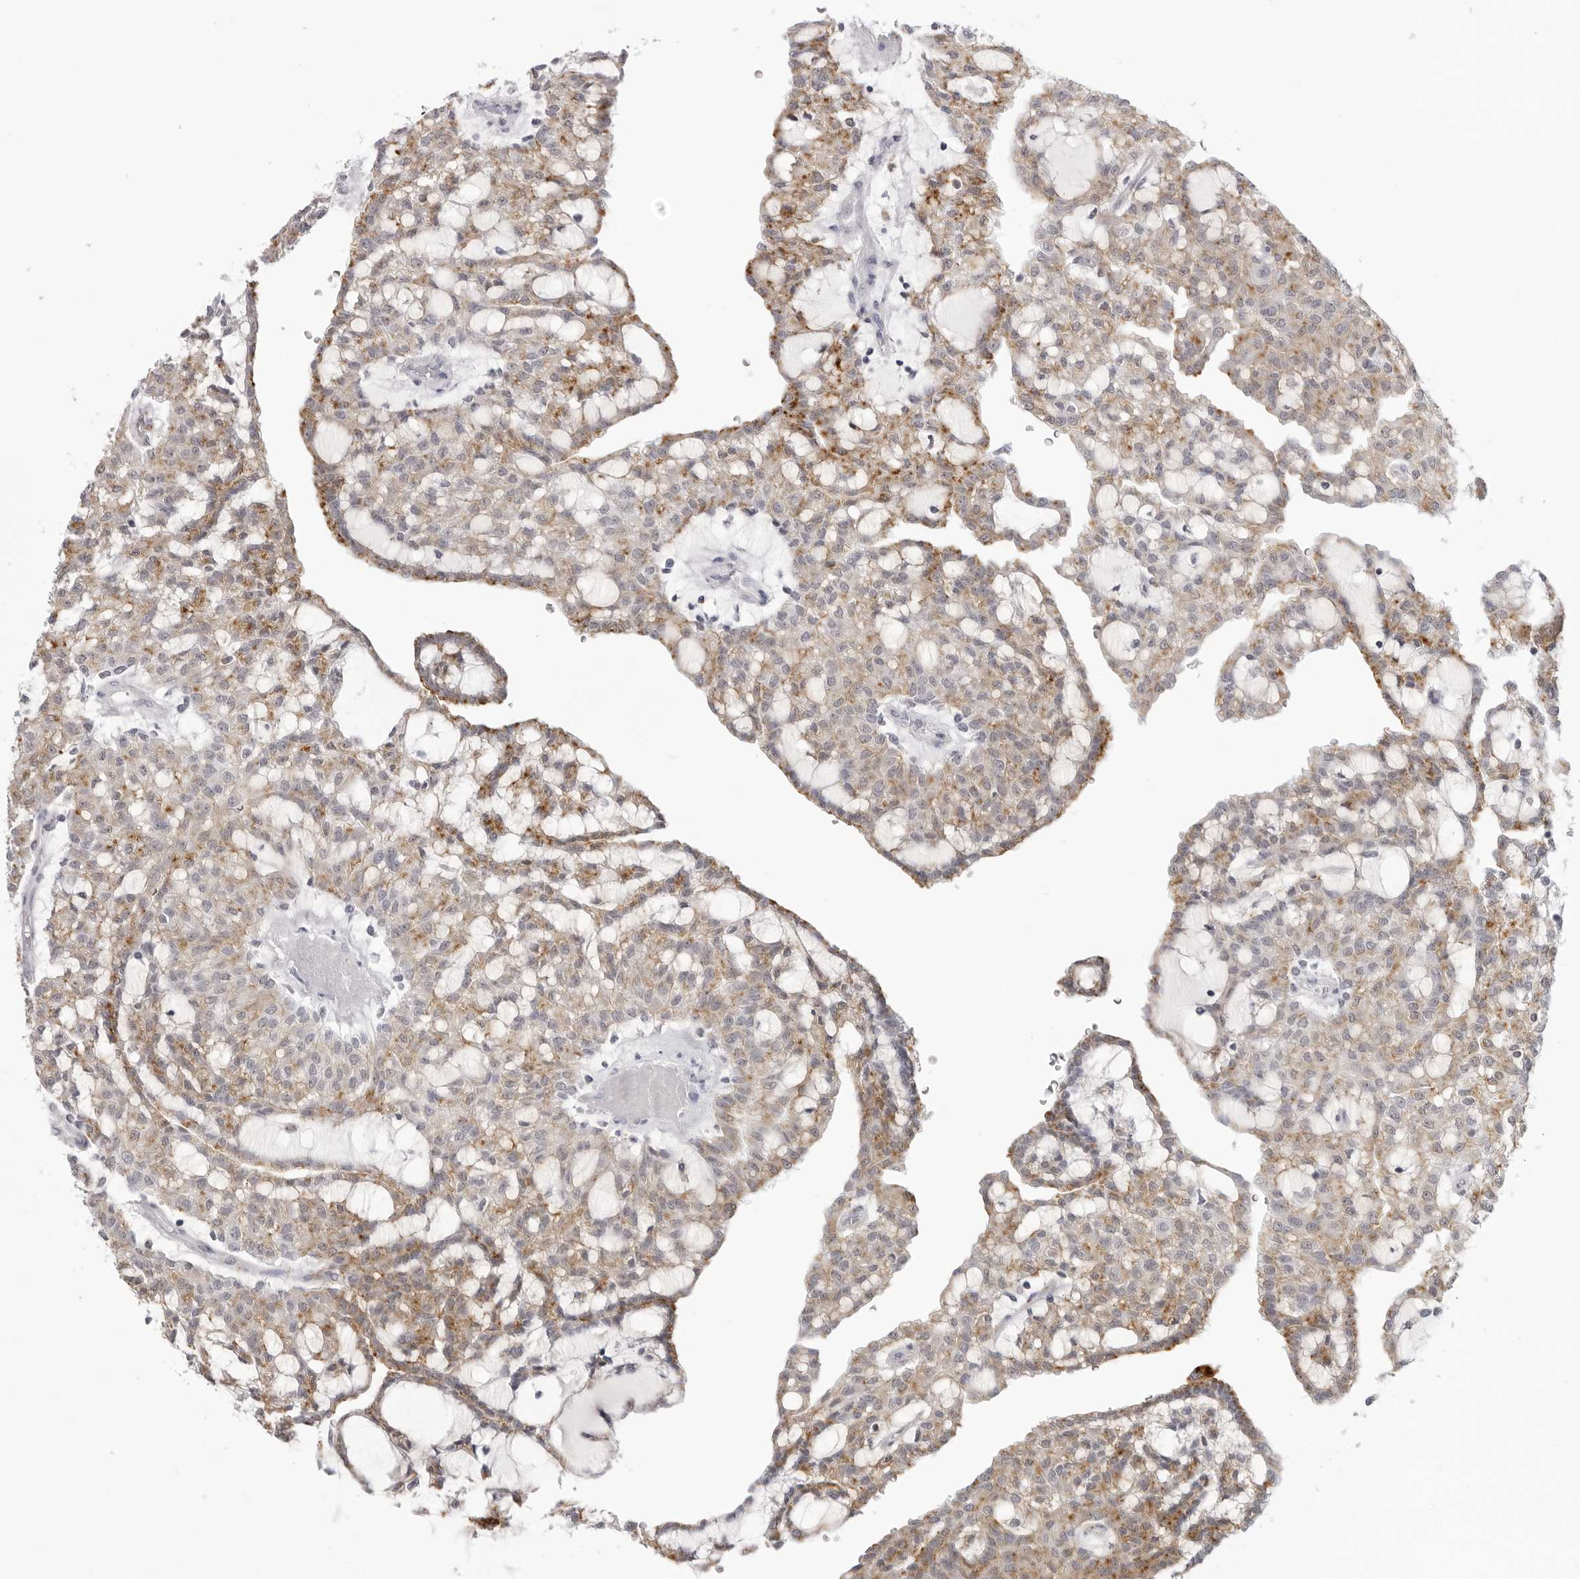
{"staining": {"intensity": "moderate", "quantity": "<25%", "location": "cytoplasmic/membranous"}, "tissue": "renal cancer", "cell_type": "Tumor cells", "image_type": "cancer", "snomed": [{"axis": "morphology", "description": "Adenocarcinoma, NOS"}, {"axis": "topography", "description": "Kidney"}], "caption": "Immunohistochemical staining of human adenocarcinoma (renal) shows low levels of moderate cytoplasmic/membranous protein staining in about <25% of tumor cells.", "gene": "IL25", "patient": {"sex": "male", "age": 63}}